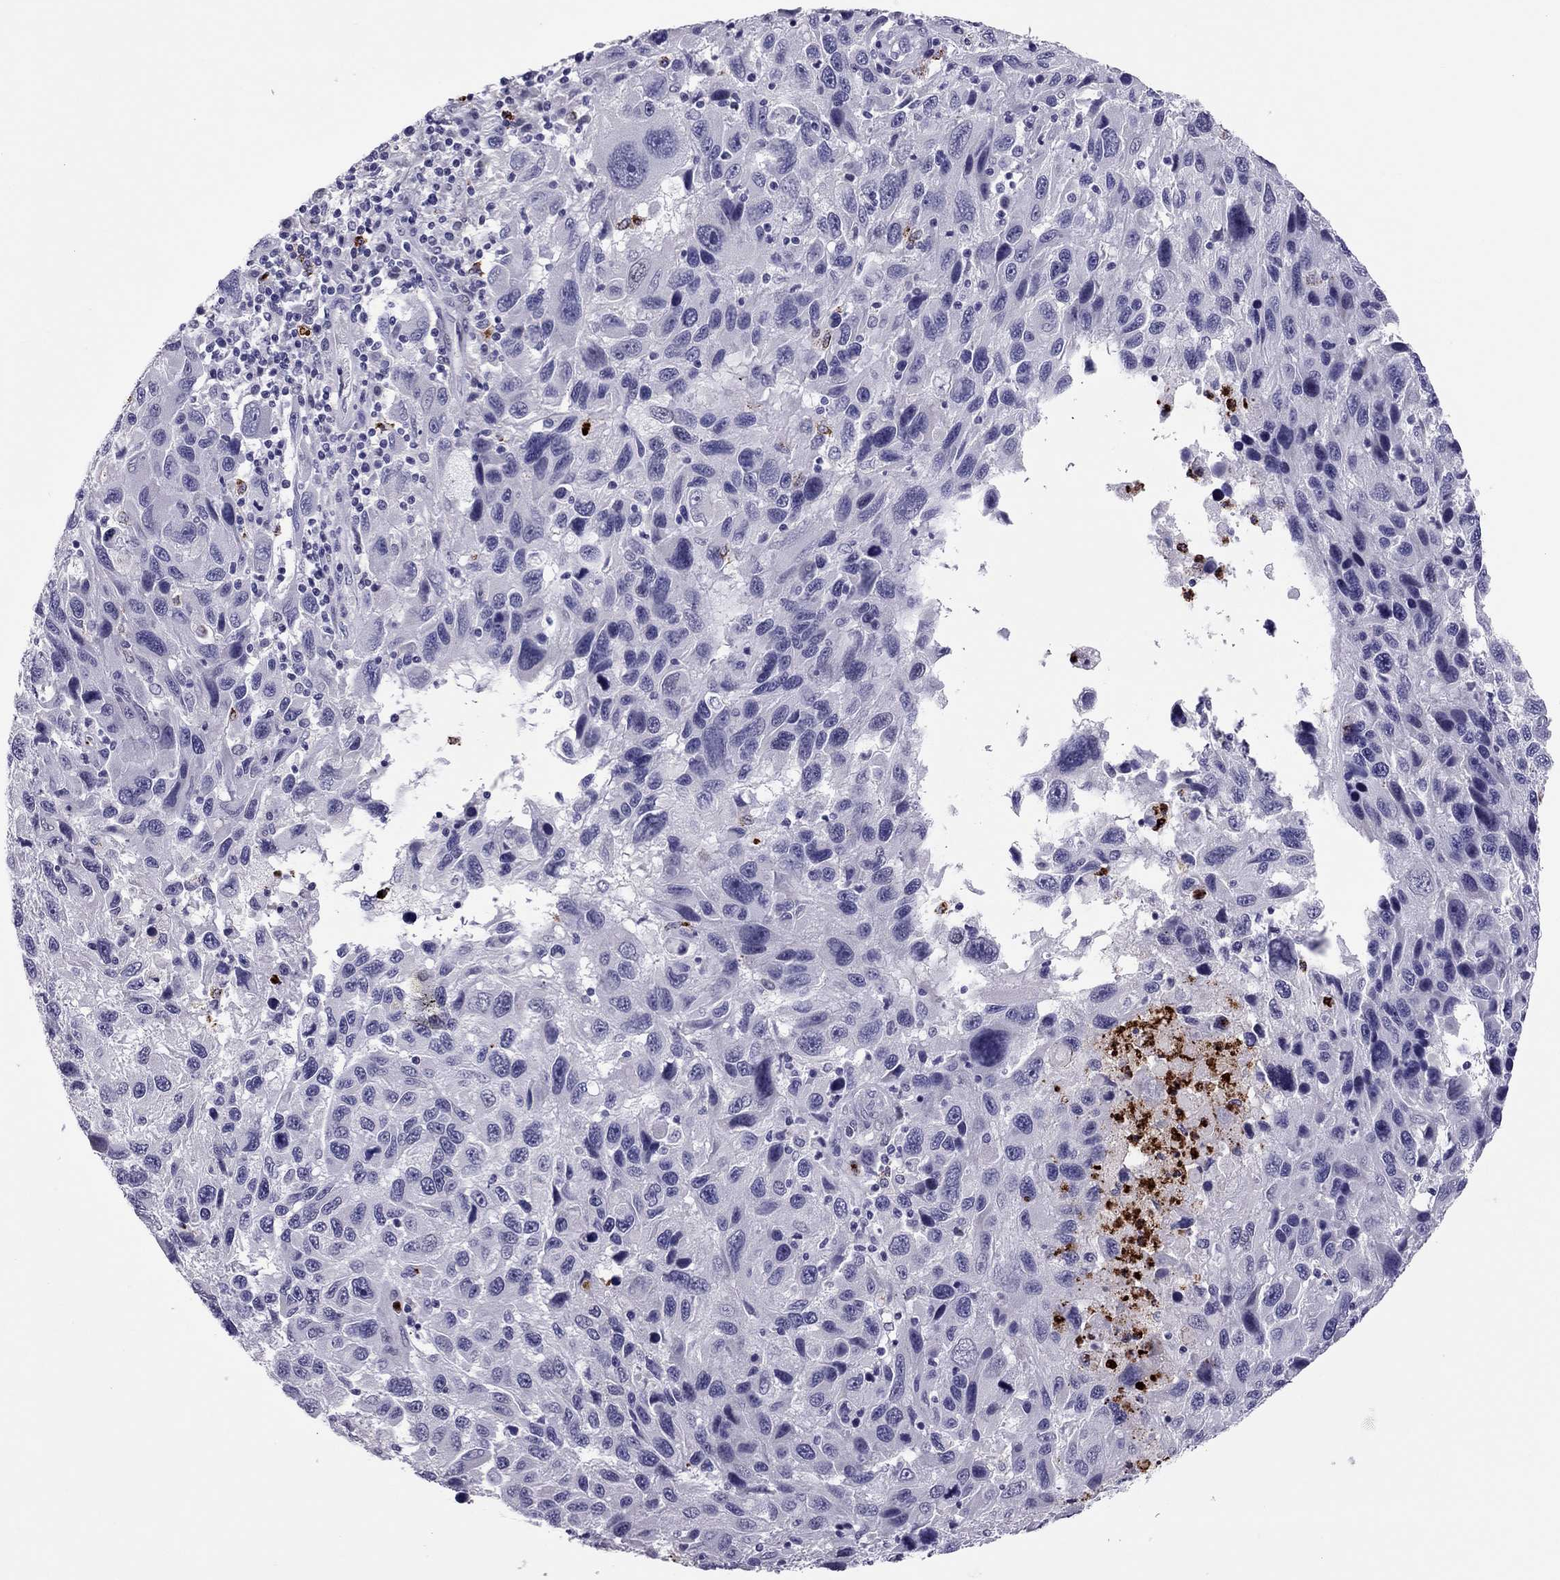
{"staining": {"intensity": "negative", "quantity": "none", "location": "none"}, "tissue": "melanoma", "cell_type": "Tumor cells", "image_type": "cancer", "snomed": [{"axis": "morphology", "description": "Malignant melanoma, NOS"}, {"axis": "topography", "description": "Skin"}], "caption": "A high-resolution micrograph shows immunohistochemistry staining of malignant melanoma, which reveals no significant staining in tumor cells. (IHC, brightfield microscopy, high magnification).", "gene": "CCL27", "patient": {"sex": "male", "age": 53}}